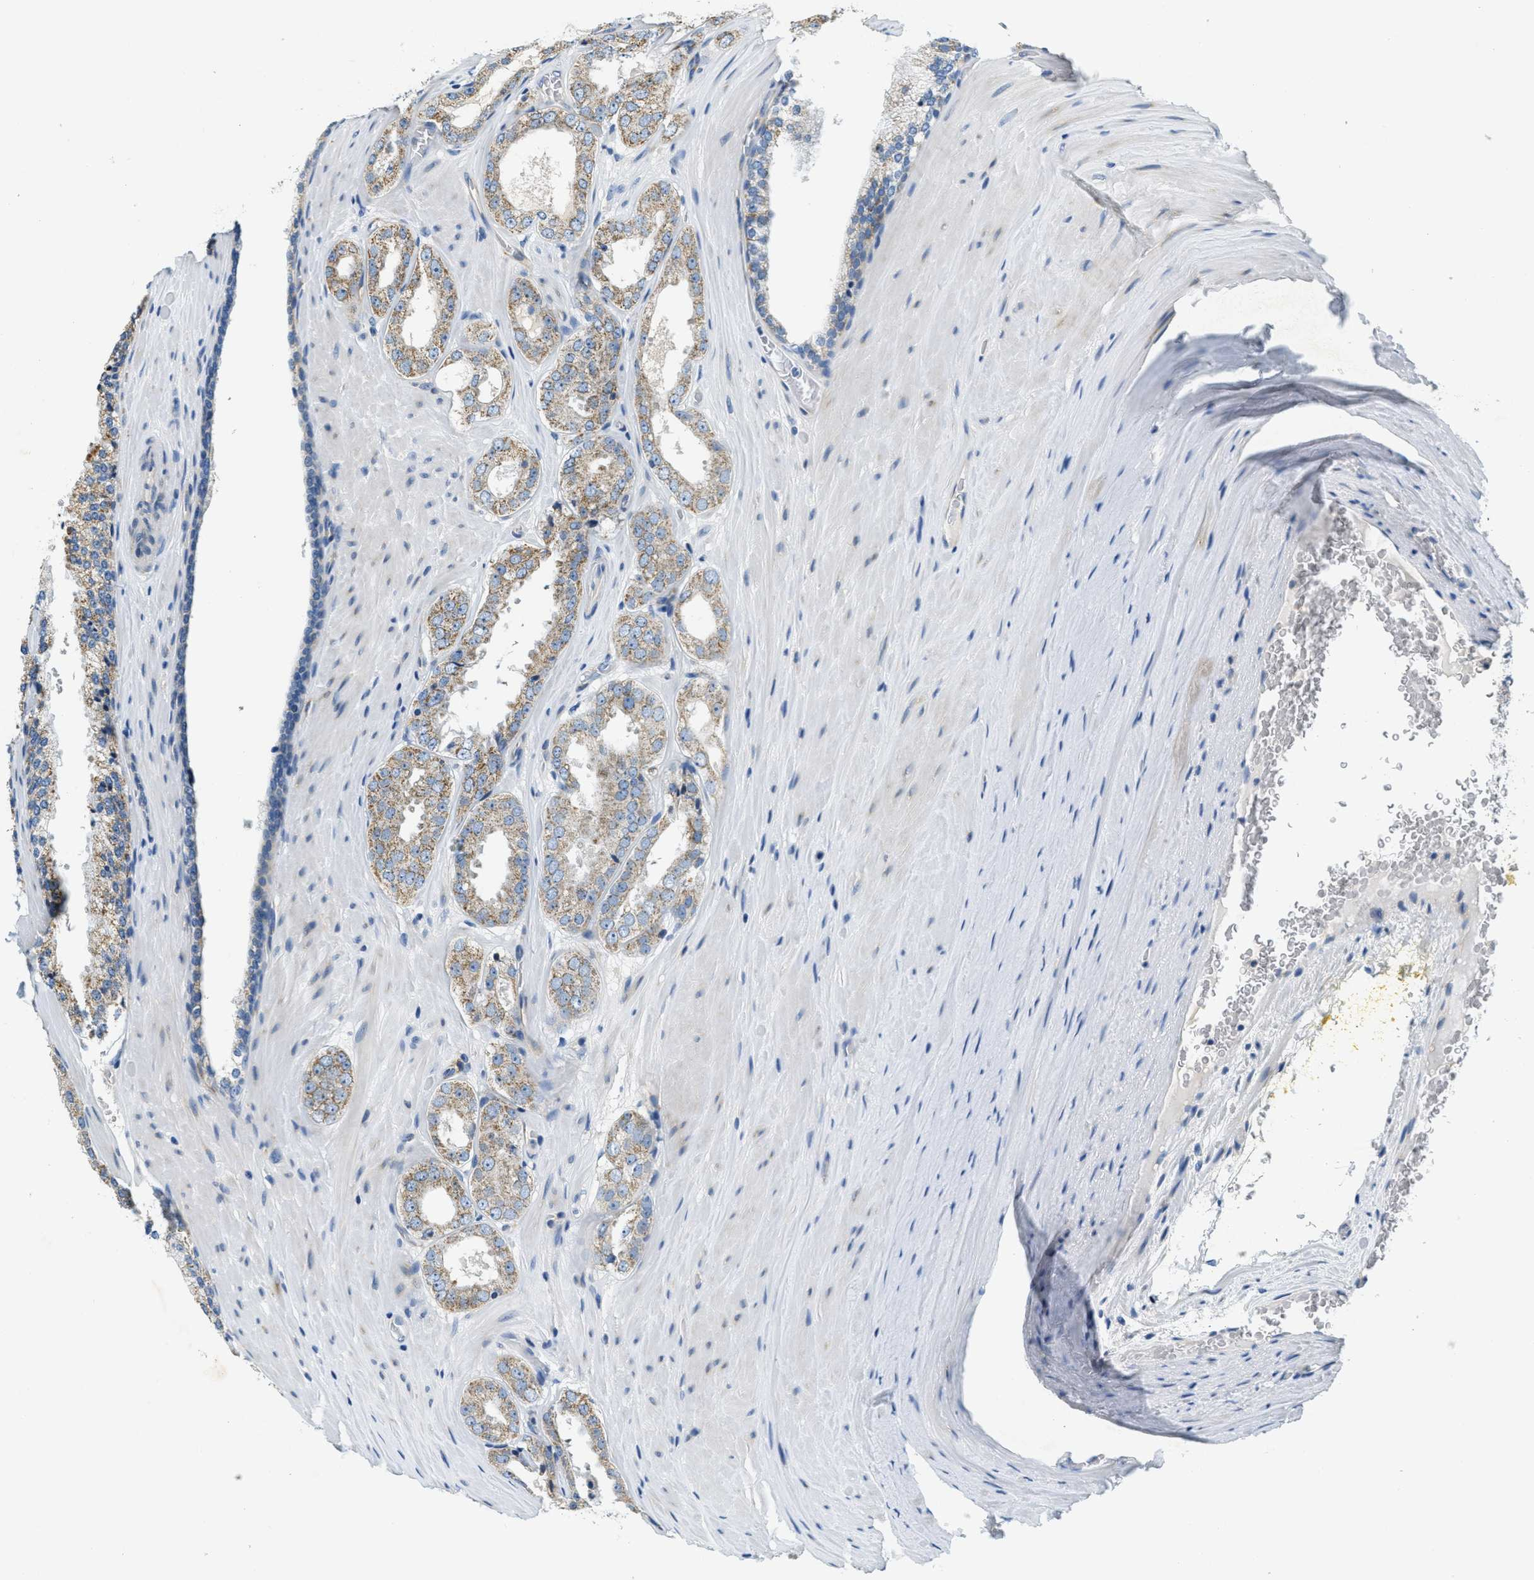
{"staining": {"intensity": "weak", "quantity": "25%-75%", "location": "cytoplasmic/membranous"}, "tissue": "prostate cancer", "cell_type": "Tumor cells", "image_type": "cancer", "snomed": [{"axis": "morphology", "description": "Adenocarcinoma, High grade"}, {"axis": "topography", "description": "Prostate"}], "caption": "Prostate cancer (adenocarcinoma (high-grade)) was stained to show a protein in brown. There is low levels of weak cytoplasmic/membranous staining in approximately 25%-75% of tumor cells.", "gene": "CA4", "patient": {"sex": "male", "age": 65}}